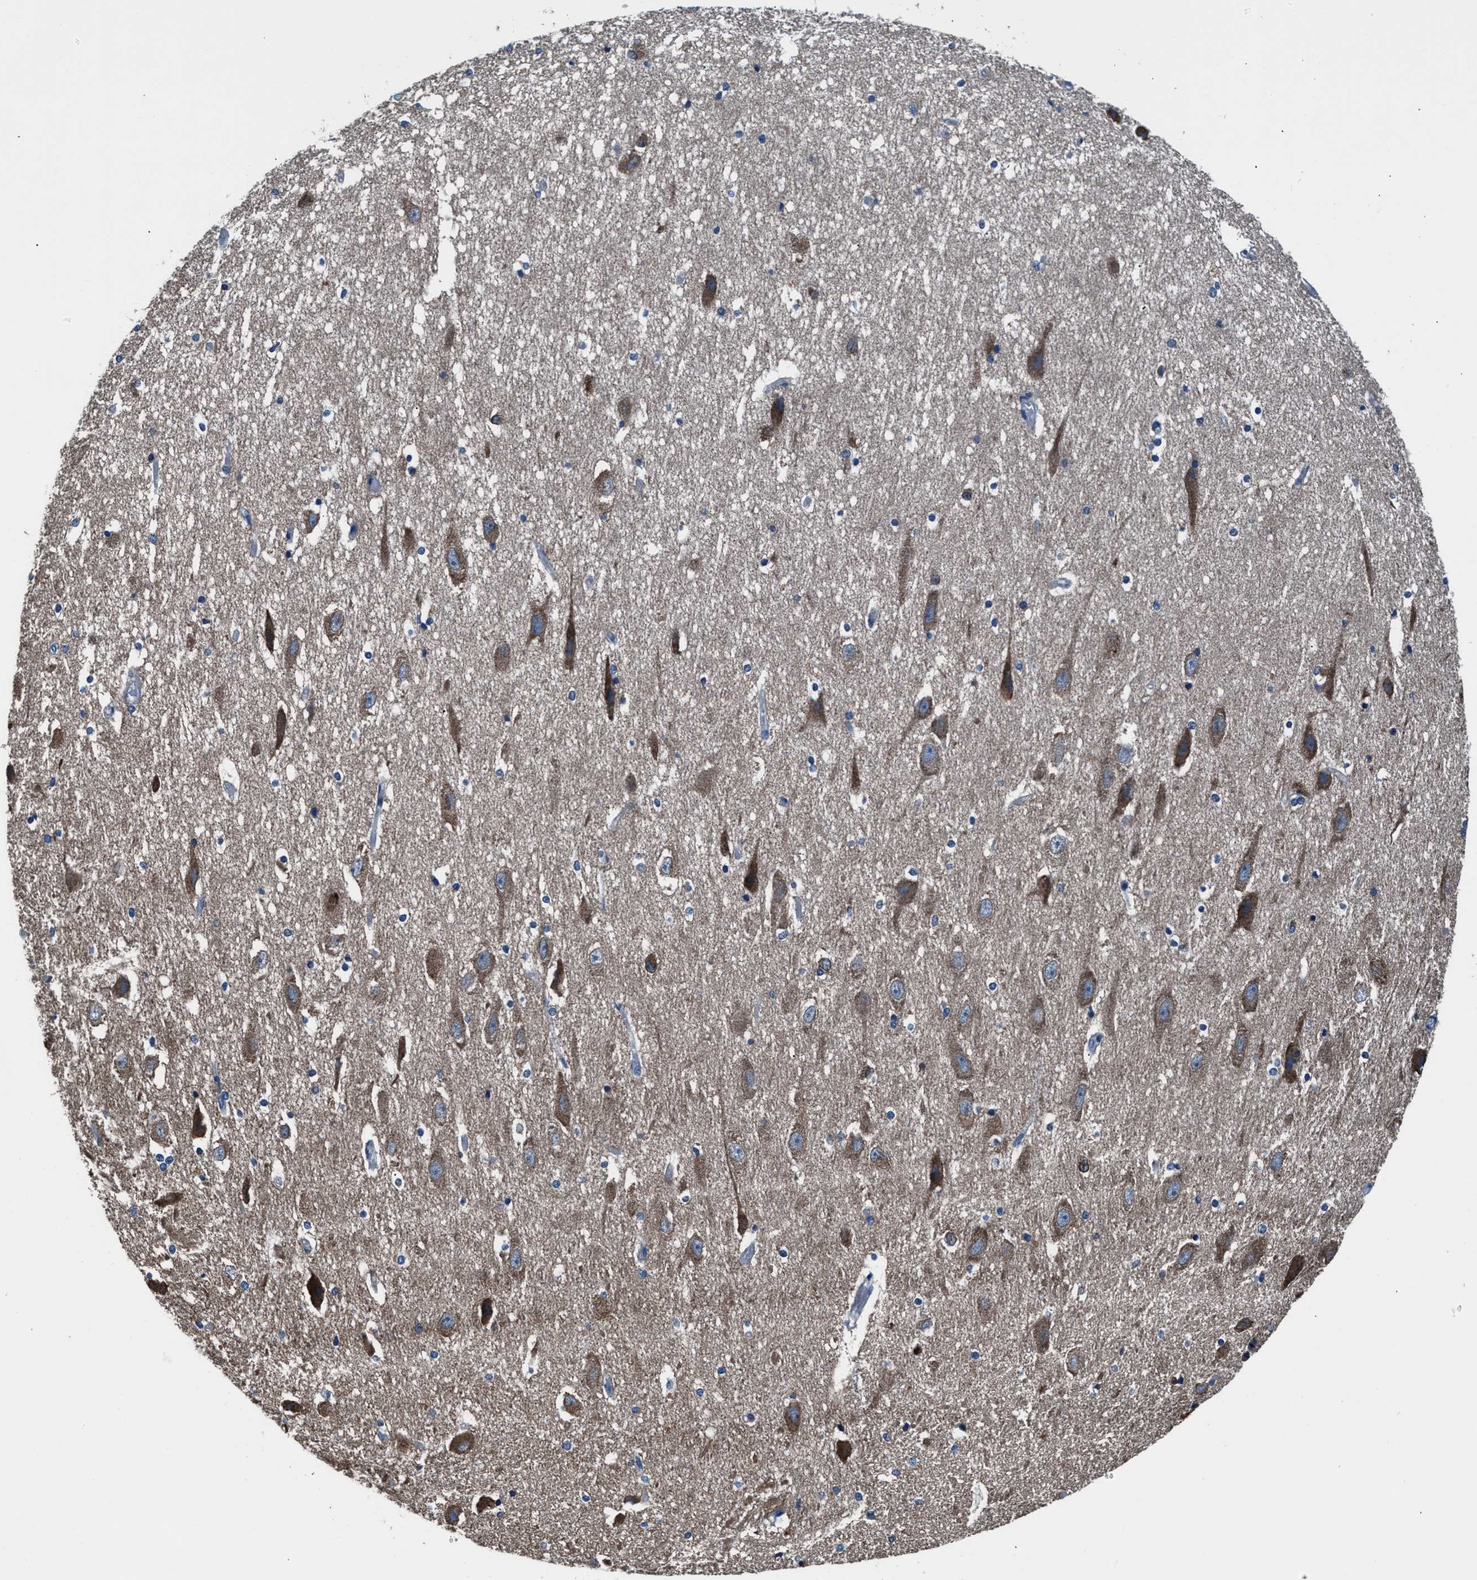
{"staining": {"intensity": "weak", "quantity": "<25%", "location": "cytoplasmic/membranous"}, "tissue": "hippocampus", "cell_type": "Glial cells", "image_type": "normal", "snomed": [{"axis": "morphology", "description": "Normal tissue, NOS"}, {"axis": "topography", "description": "Hippocampus"}], "caption": "DAB (3,3'-diaminobenzidine) immunohistochemical staining of normal hippocampus displays no significant expression in glial cells.", "gene": "PRTFDC1", "patient": {"sex": "female", "age": 19}}